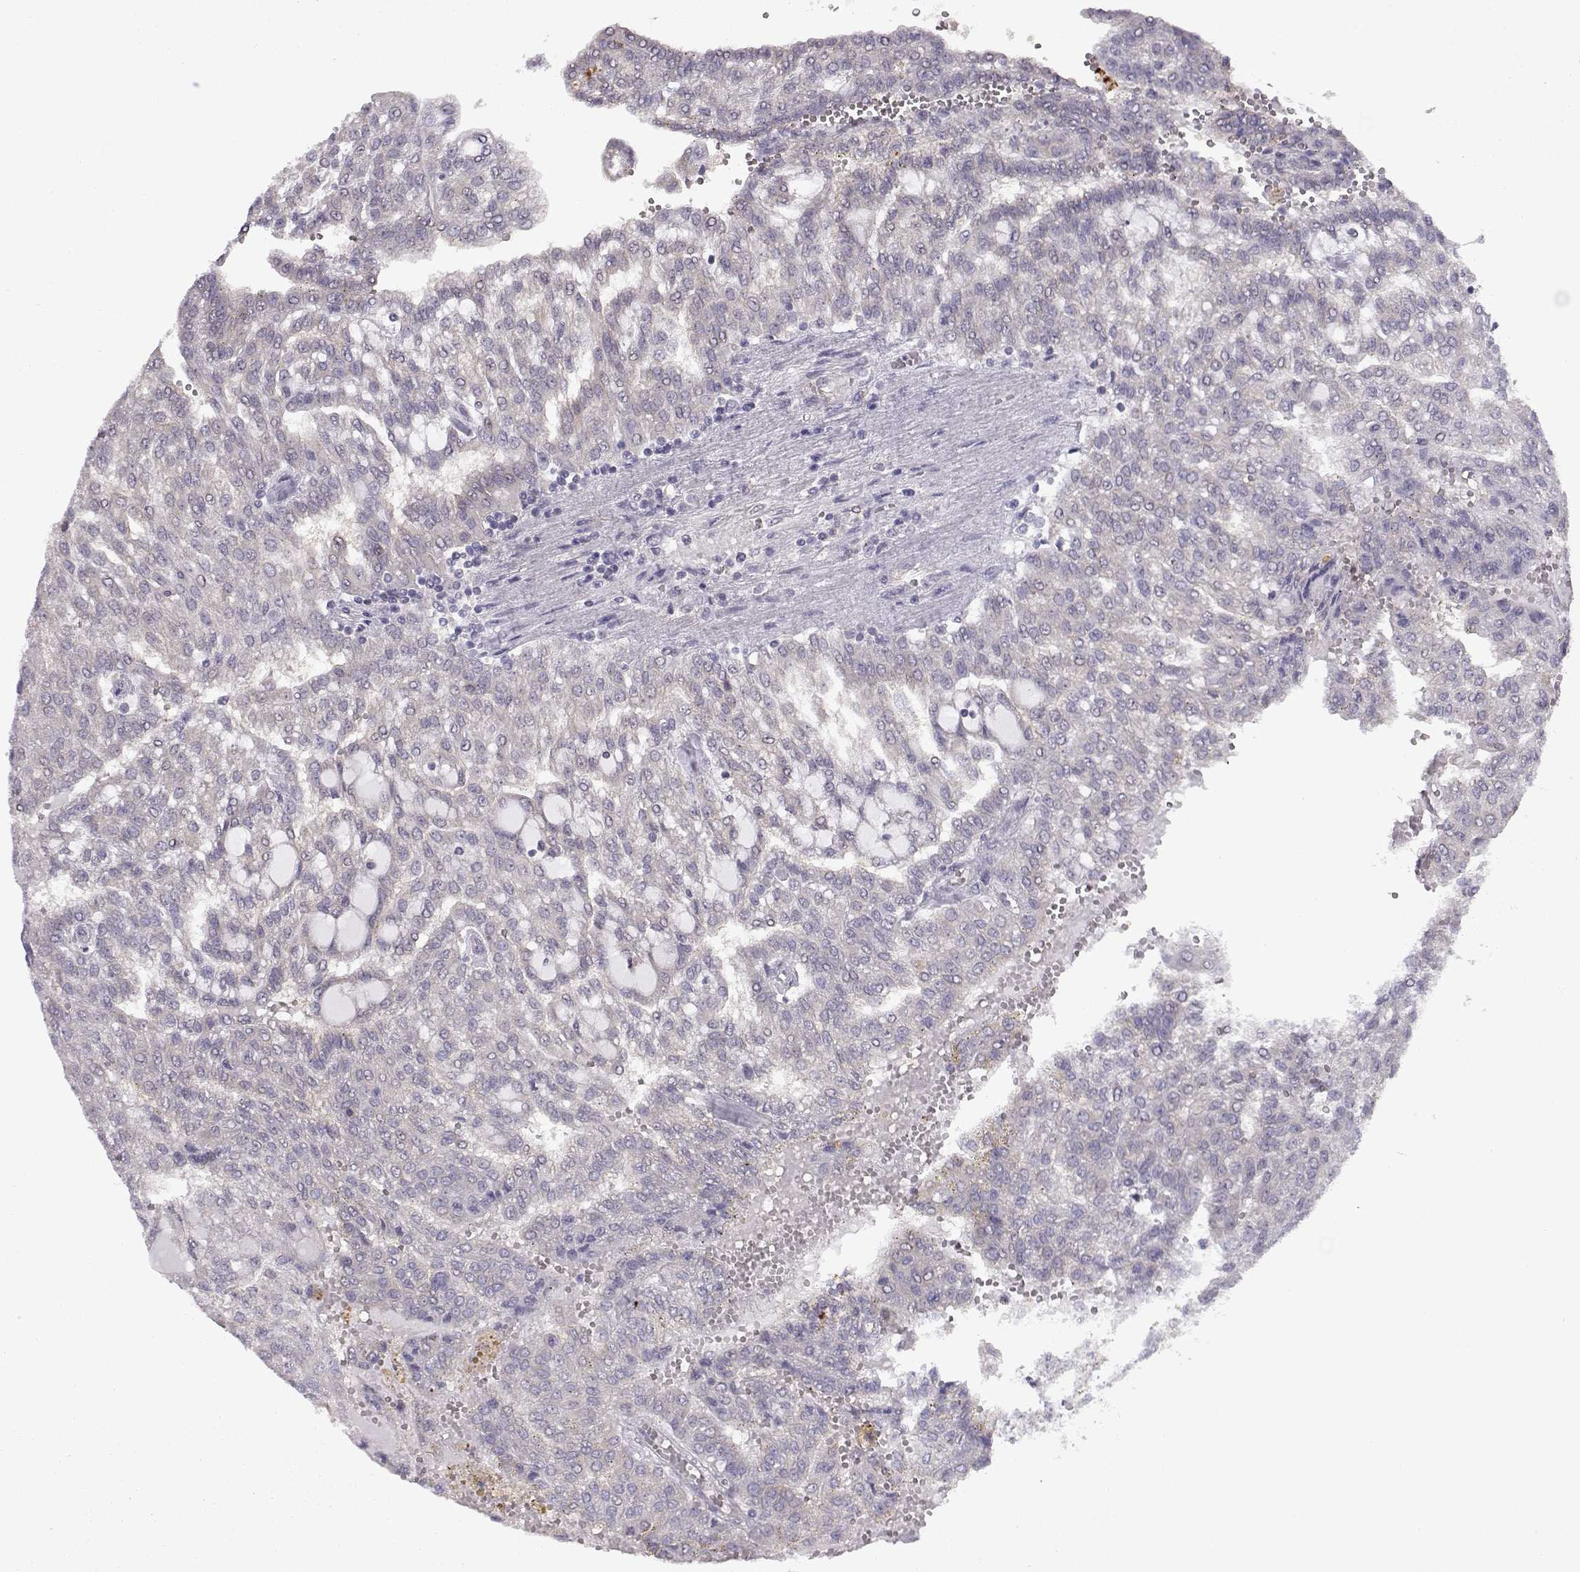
{"staining": {"intensity": "negative", "quantity": "none", "location": "none"}, "tissue": "renal cancer", "cell_type": "Tumor cells", "image_type": "cancer", "snomed": [{"axis": "morphology", "description": "Adenocarcinoma, NOS"}, {"axis": "topography", "description": "Kidney"}], "caption": "DAB (3,3'-diaminobenzidine) immunohistochemical staining of human renal cancer (adenocarcinoma) exhibits no significant positivity in tumor cells.", "gene": "NPVF", "patient": {"sex": "male", "age": 63}}